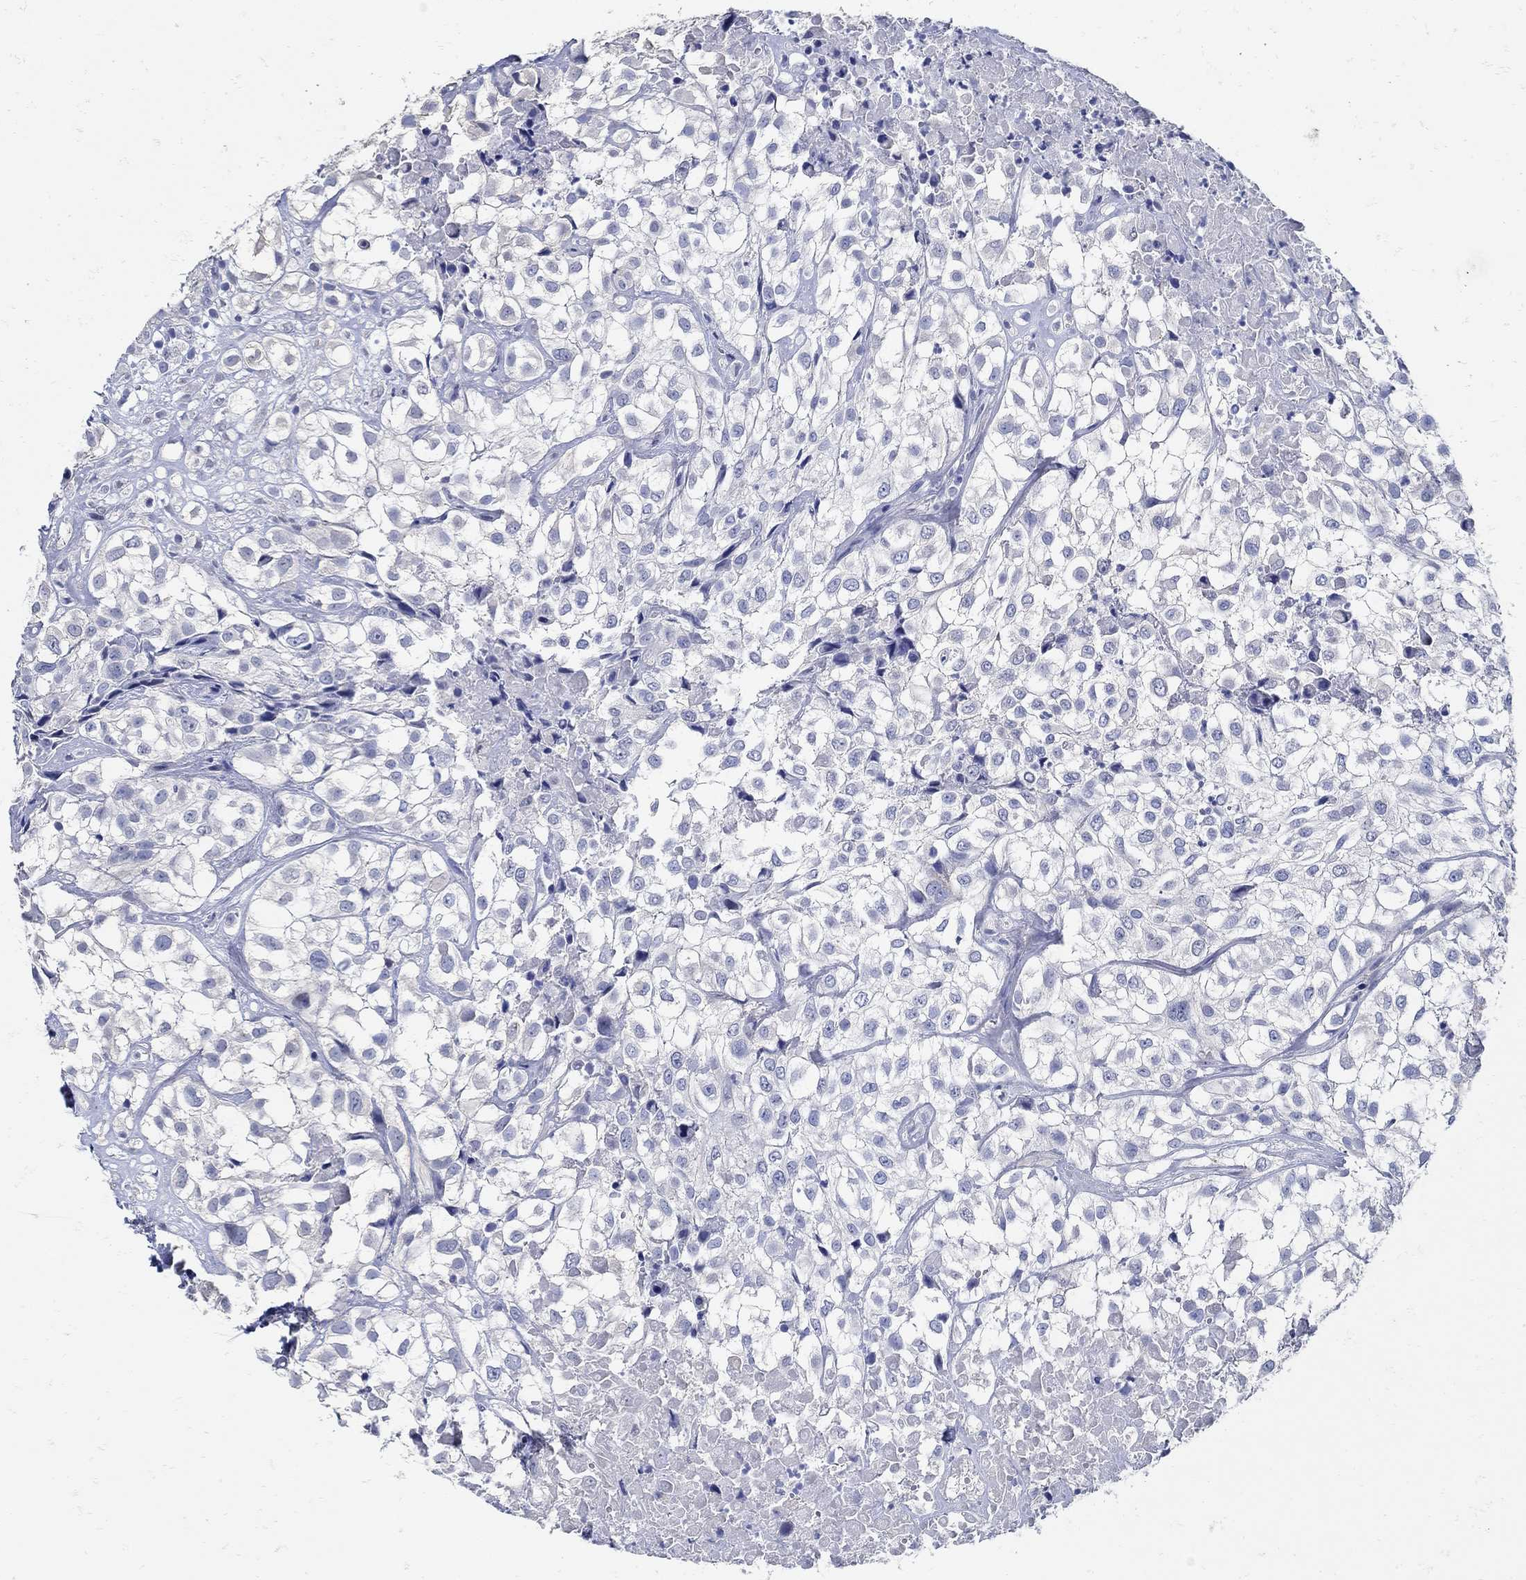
{"staining": {"intensity": "negative", "quantity": "none", "location": "none"}, "tissue": "urothelial cancer", "cell_type": "Tumor cells", "image_type": "cancer", "snomed": [{"axis": "morphology", "description": "Urothelial carcinoma, High grade"}, {"axis": "topography", "description": "Urinary bladder"}], "caption": "High magnification brightfield microscopy of urothelial carcinoma (high-grade) stained with DAB (brown) and counterstained with hematoxylin (blue): tumor cells show no significant positivity.", "gene": "NOS1", "patient": {"sex": "male", "age": 56}}